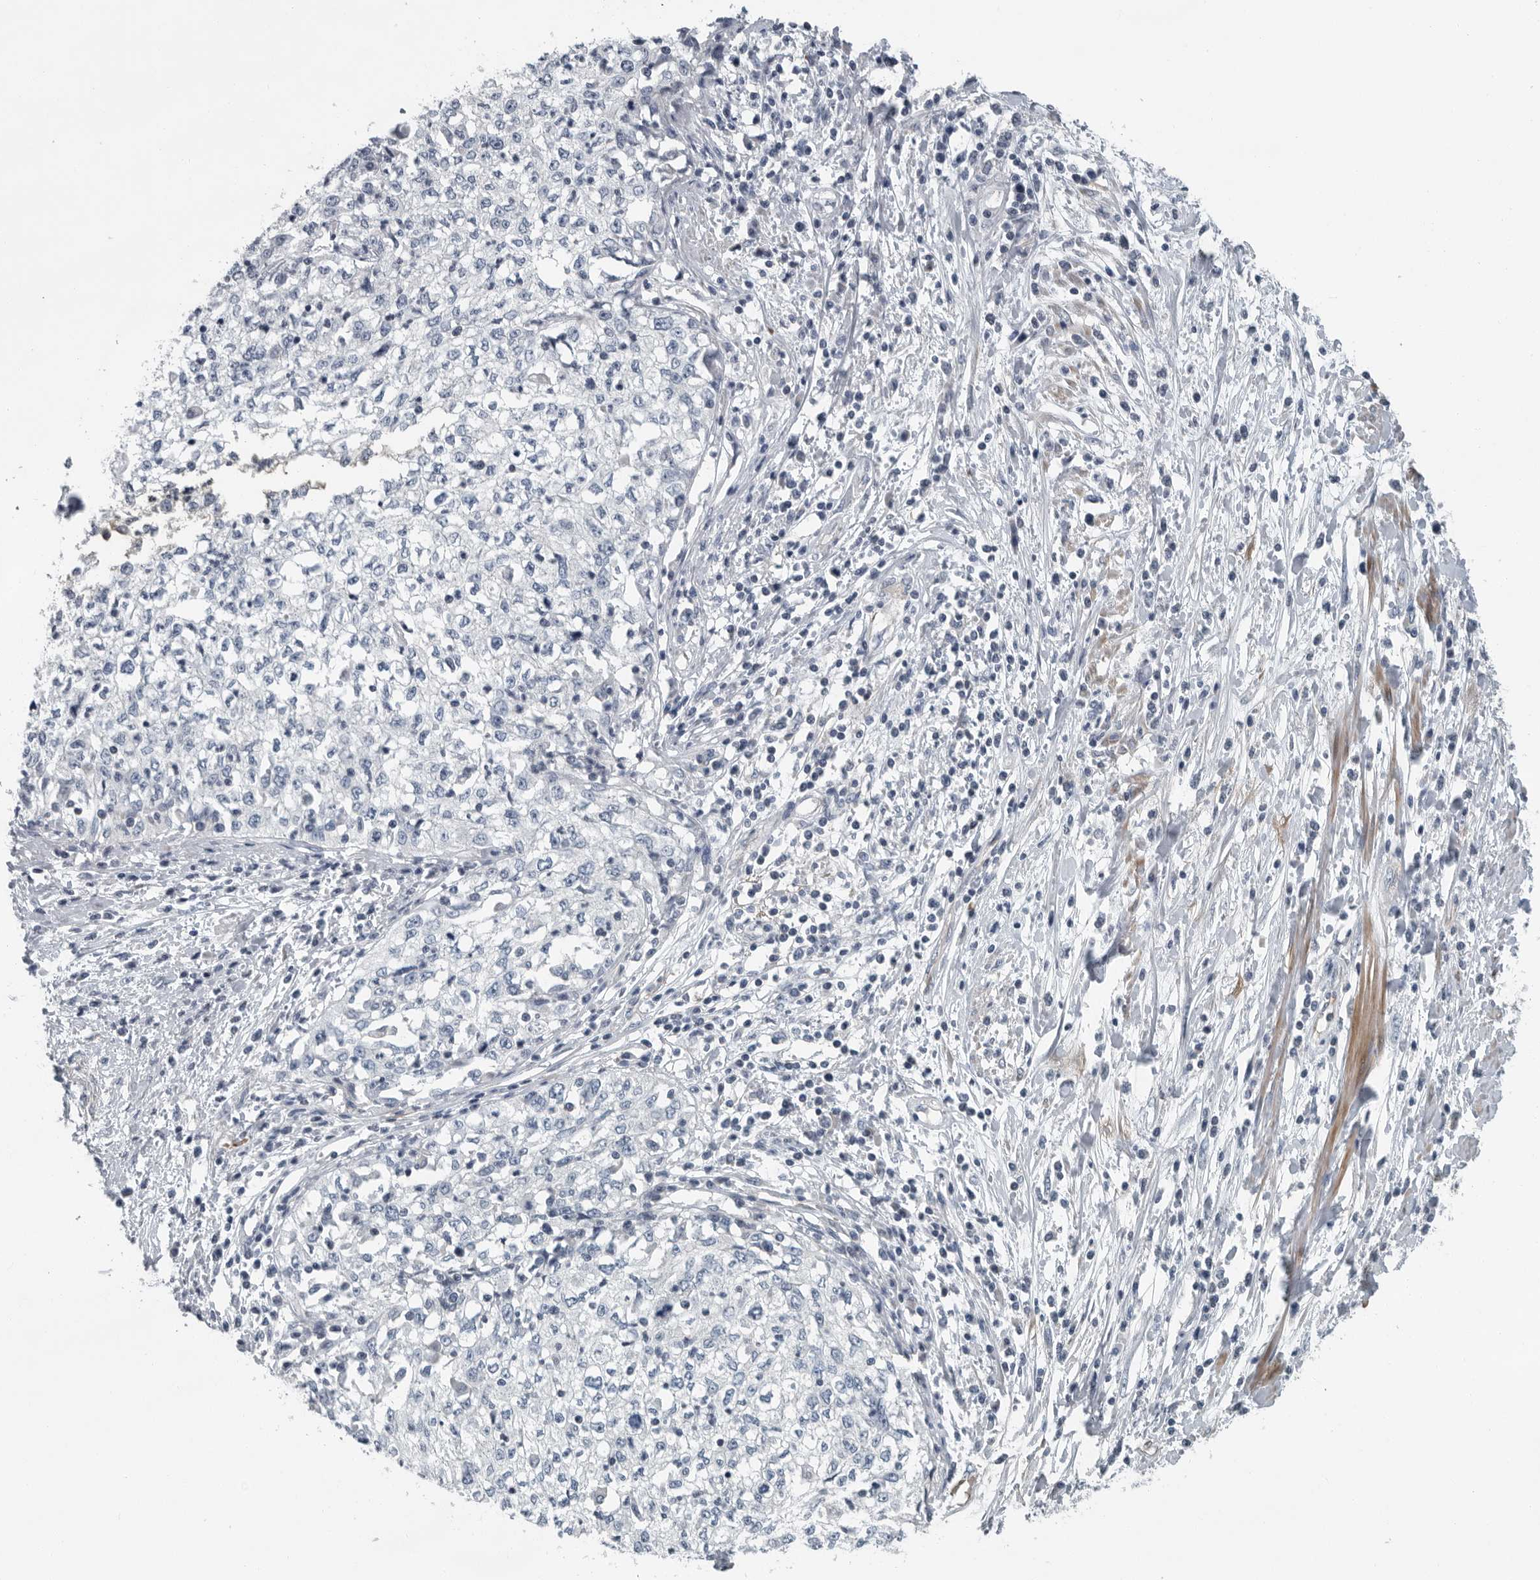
{"staining": {"intensity": "negative", "quantity": "none", "location": "none"}, "tissue": "cervical cancer", "cell_type": "Tumor cells", "image_type": "cancer", "snomed": [{"axis": "morphology", "description": "Squamous cell carcinoma, NOS"}, {"axis": "topography", "description": "Cervix"}], "caption": "Human cervical cancer (squamous cell carcinoma) stained for a protein using immunohistochemistry (IHC) demonstrates no expression in tumor cells.", "gene": "MPP3", "patient": {"sex": "female", "age": 57}}